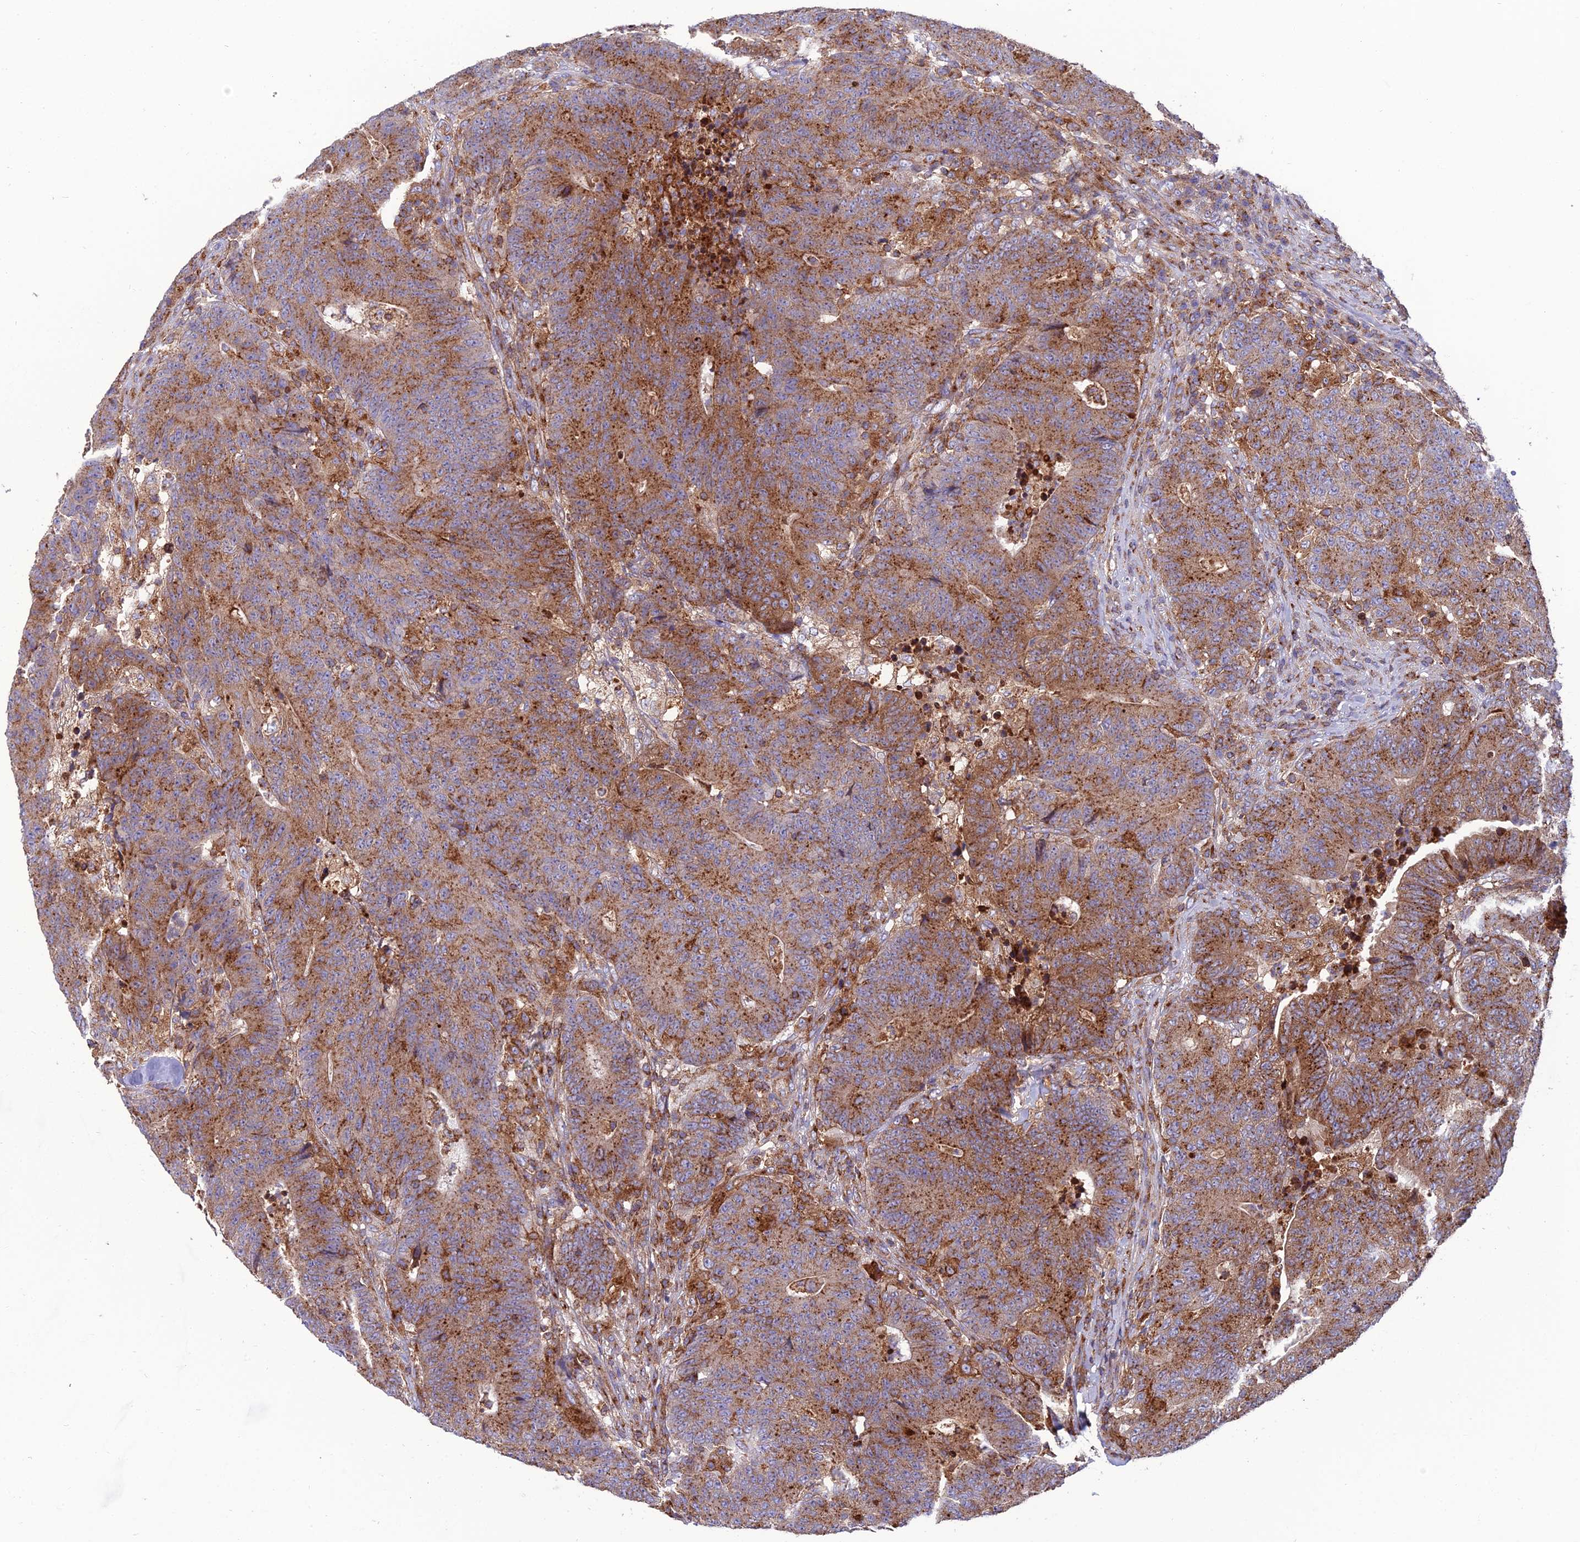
{"staining": {"intensity": "moderate", "quantity": ">75%", "location": "cytoplasmic/membranous"}, "tissue": "colorectal cancer", "cell_type": "Tumor cells", "image_type": "cancer", "snomed": [{"axis": "morphology", "description": "Adenocarcinoma, NOS"}, {"axis": "topography", "description": "Colon"}], "caption": "IHC micrograph of neoplastic tissue: human colorectal adenocarcinoma stained using immunohistochemistry reveals medium levels of moderate protein expression localized specifically in the cytoplasmic/membranous of tumor cells, appearing as a cytoplasmic/membranous brown color.", "gene": "LNPEP", "patient": {"sex": "female", "age": 75}}